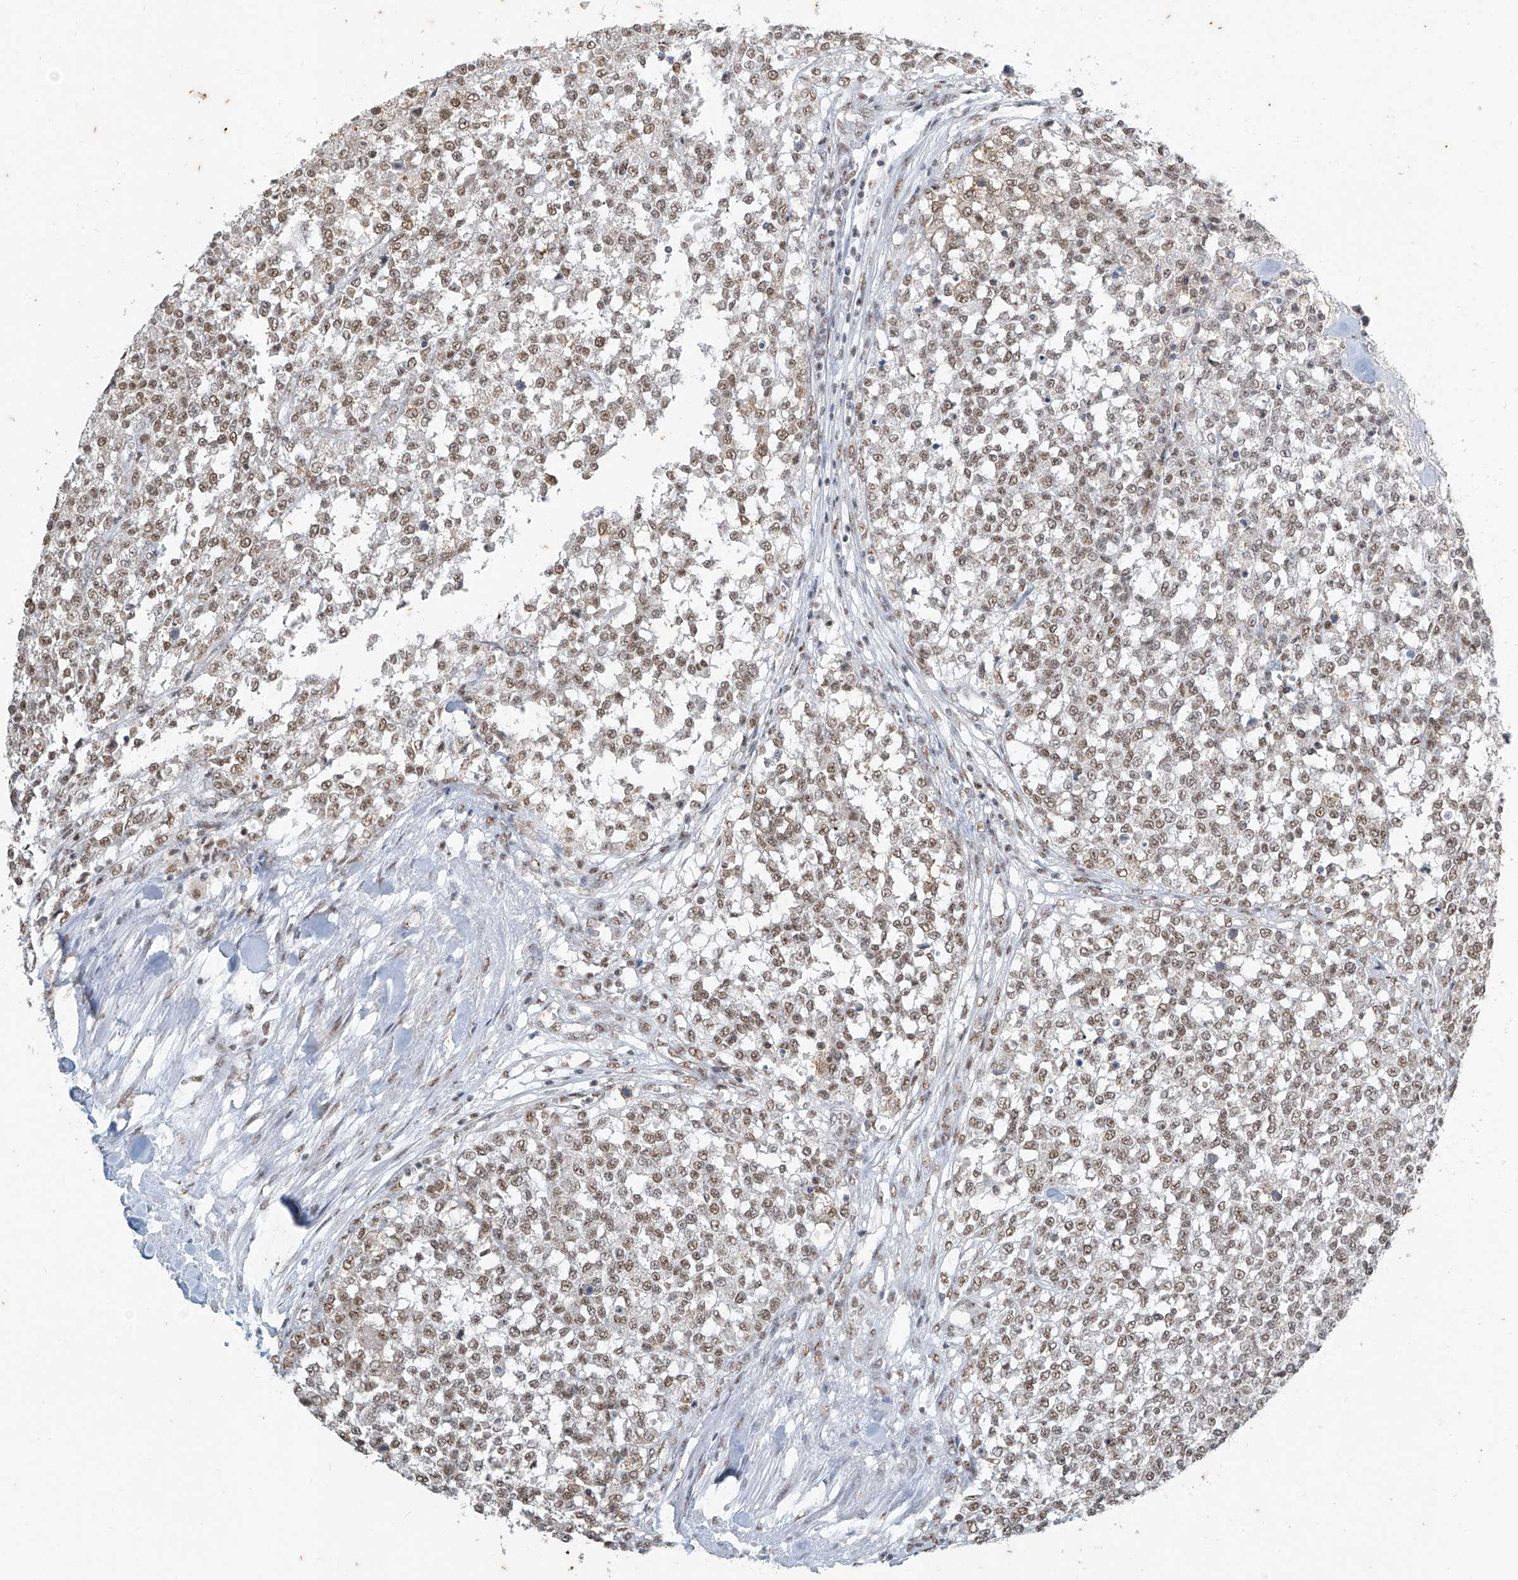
{"staining": {"intensity": "weak", "quantity": ">75%", "location": "nuclear"}, "tissue": "testis cancer", "cell_type": "Tumor cells", "image_type": "cancer", "snomed": [{"axis": "morphology", "description": "Seminoma, NOS"}, {"axis": "topography", "description": "Testis"}], "caption": "There is low levels of weak nuclear staining in tumor cells of testis cancer (seminoma), as demonstrated by immunohistochemical staining (brown color).", "gene": "TFEC", "patient": {"sex": "male", "age": 59}}